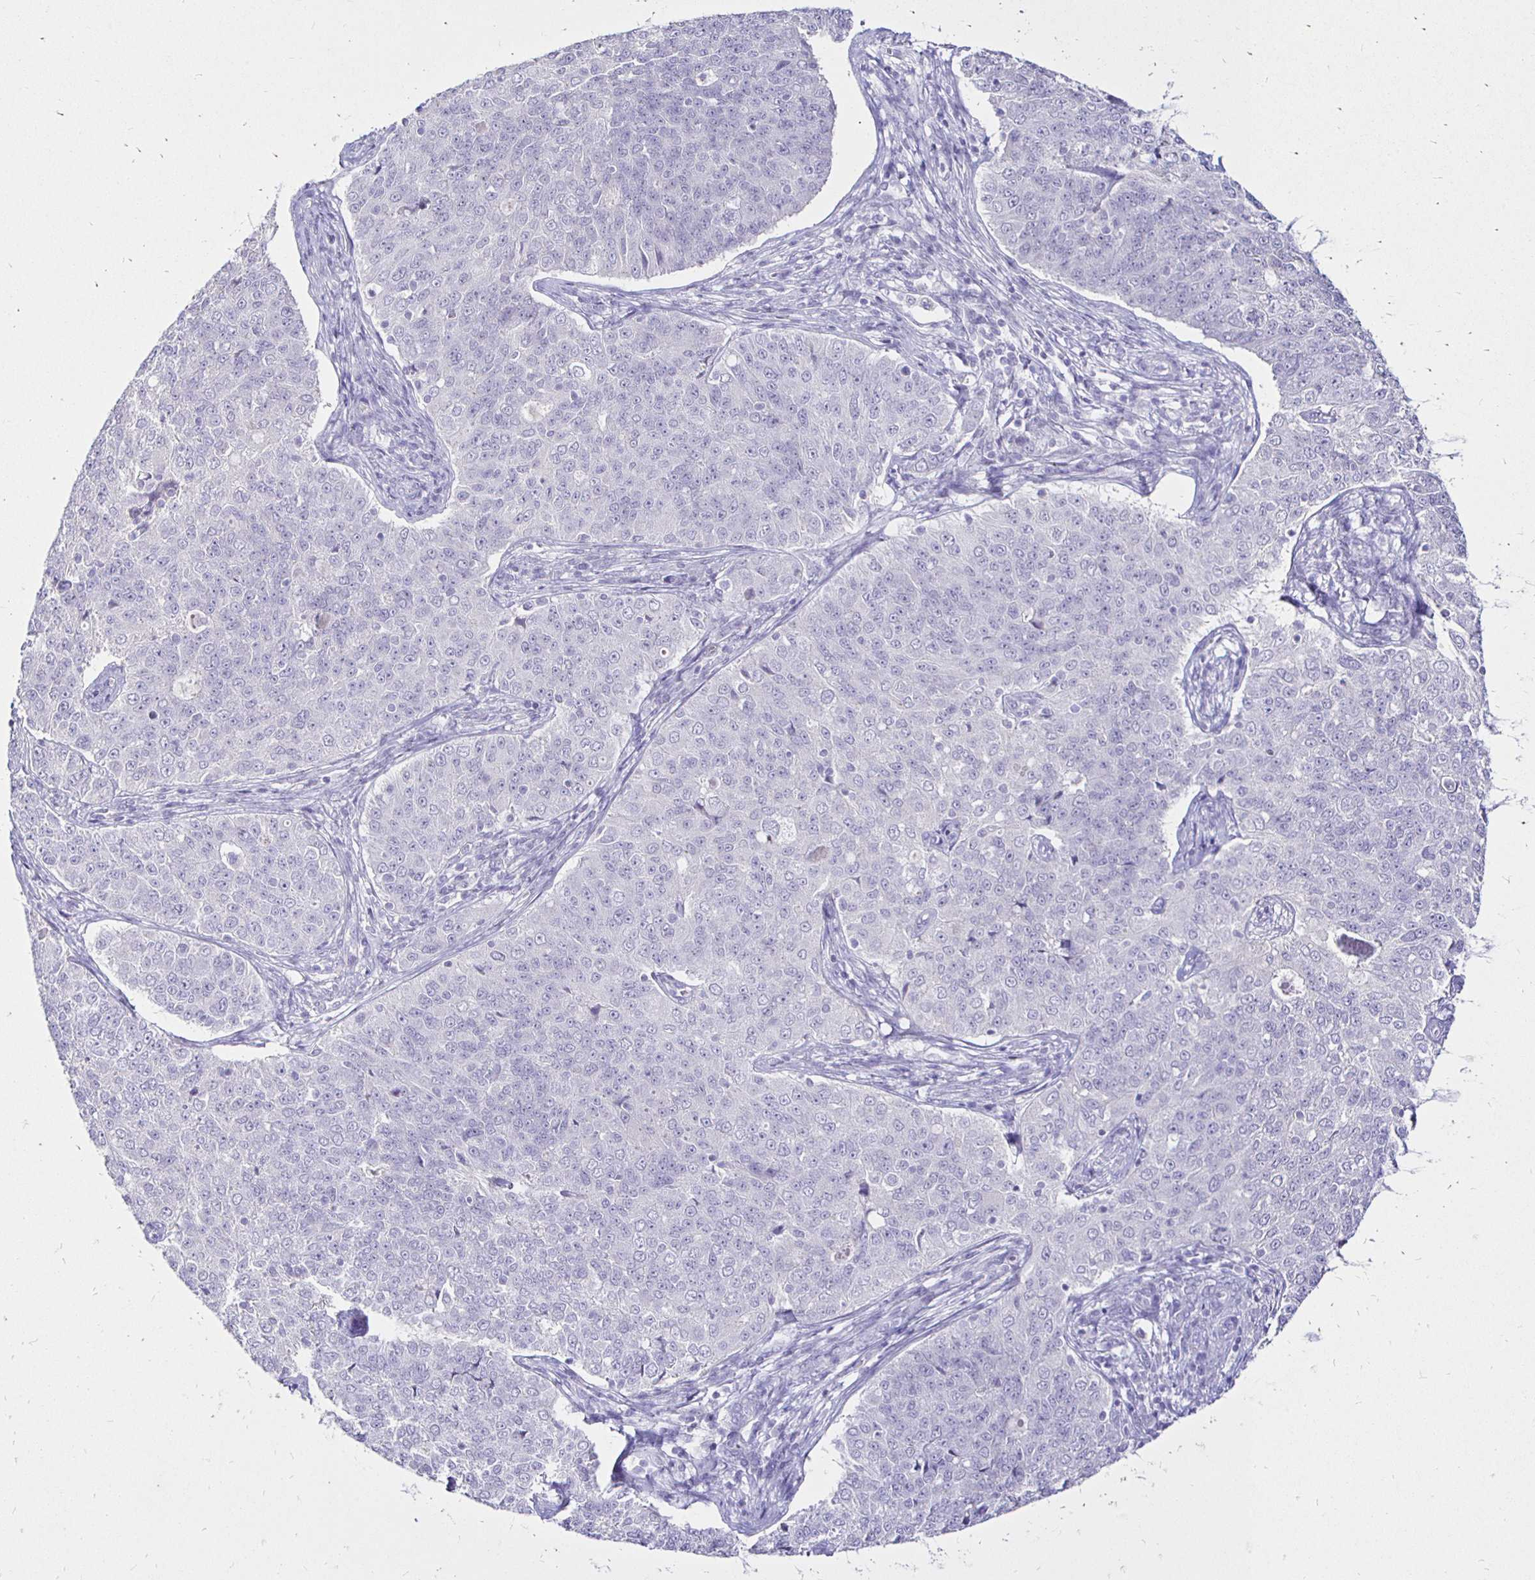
{"staining": {"intensity": "negative", "quantity": "none", "location": "none"}, "tissue": "endometrial cancer", "cell_type": "Tumor cells", "image_type": "cancer", "snomed": [{"axis": "morphology", "description": "Adenocarcinoma, NOS"}, {"axis": "topography", "description": "Endometrium"}], "caption": "Image shows no significant protein positivity in tumor cells of endometrial cancer.", "gene": "IRGC", "patient": {"sex": "female", "age": 43}}